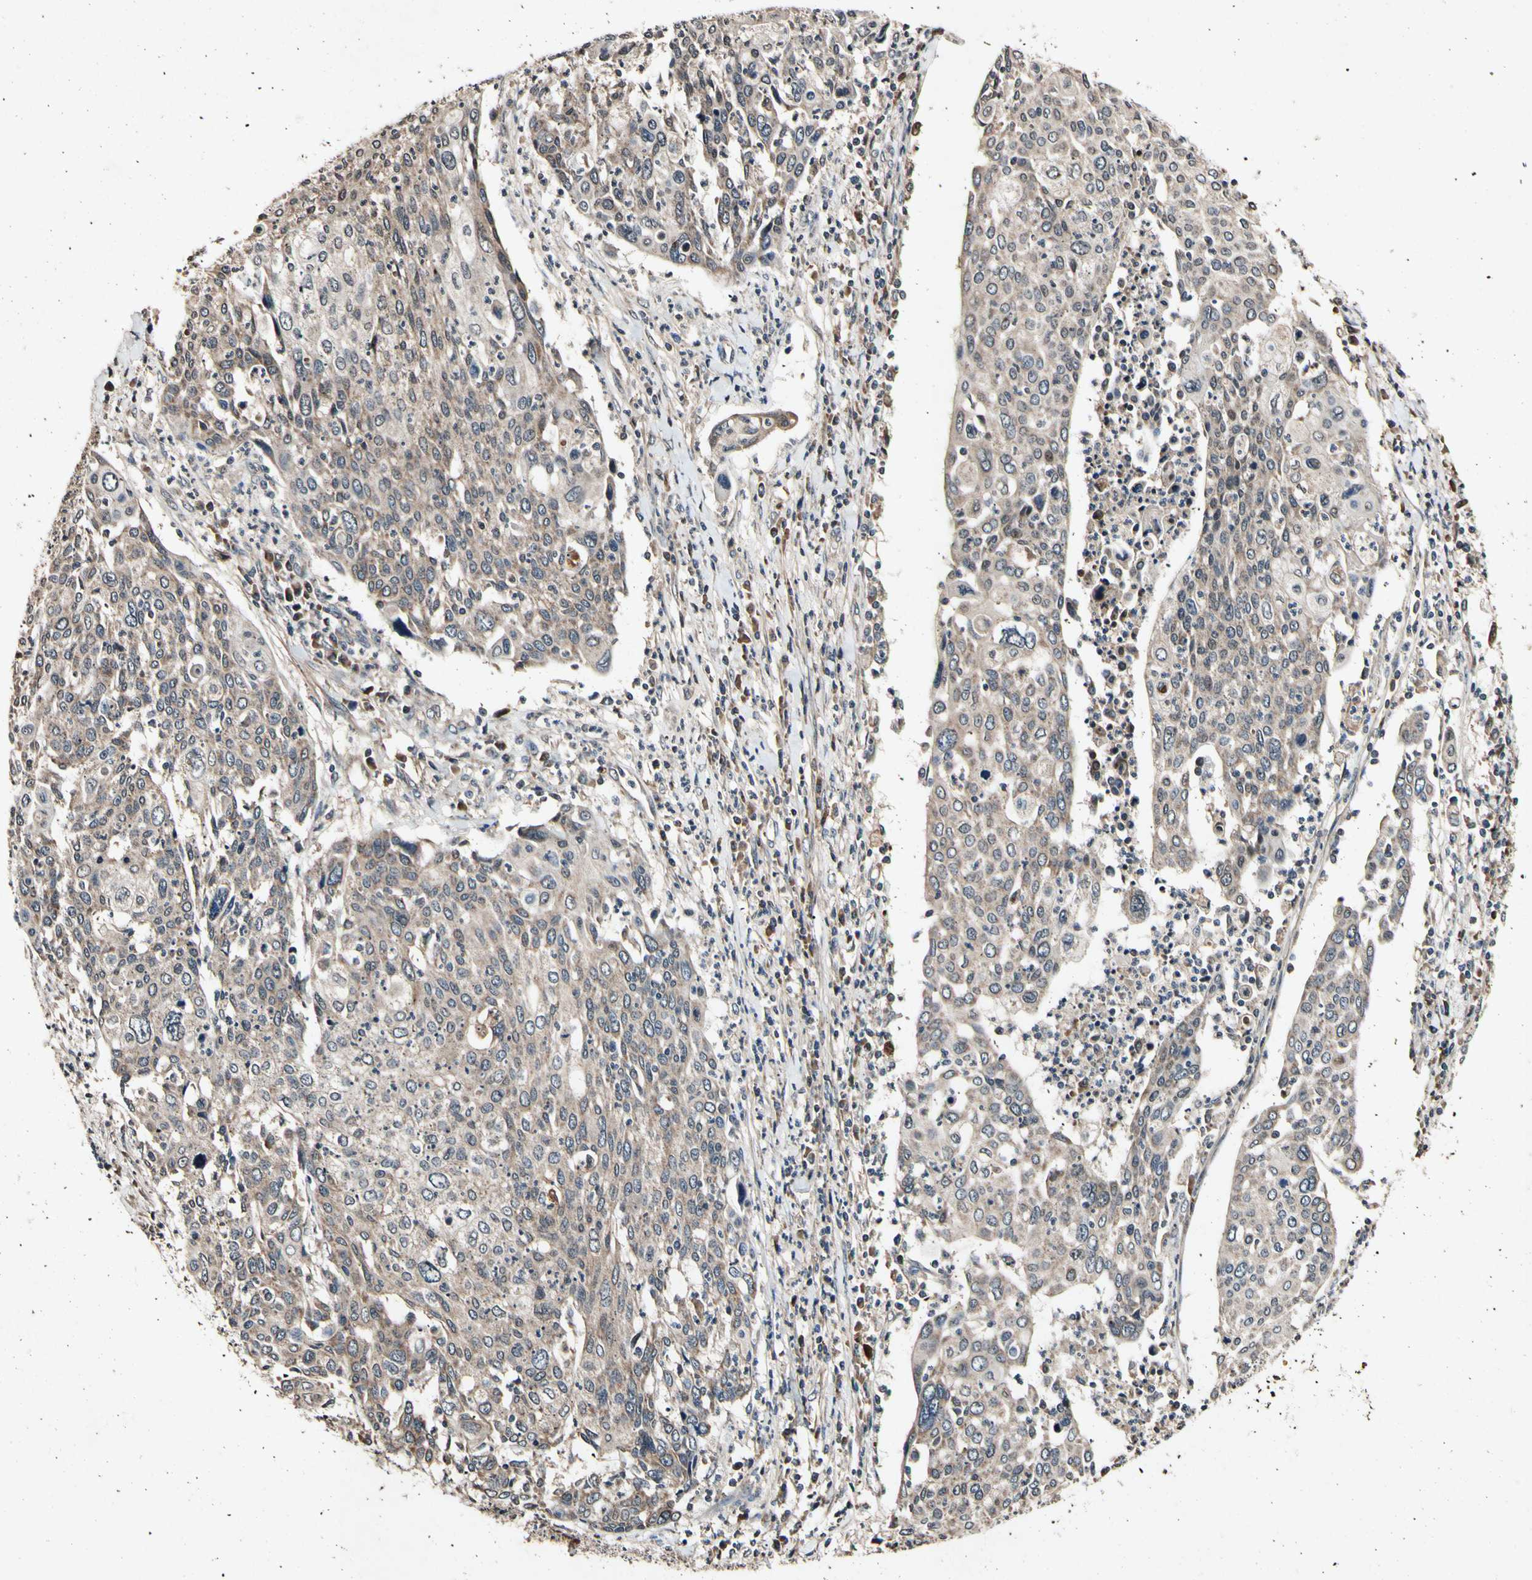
{"staining": {"intensity": "weak", "quantity": ">75%", "location": "cytoplasmic/membranous"}, "tissue": "cervical cancer", "cell_type": "Tumor cells", "image_type": "cancer", "snomed": [{"axis": "morphology", "description": "Squamous cell carcinoma, NOS"}, {"axis": "topography", "description": "Cervix"}], "caption": "The immunohistochemical stain shows weak cytoplasmic/membranous expression in tumor cells of cervical squamous cell carcinoma tissue.", "gene": "PLAT", "patient": {"sex": "female", "age": 40}}